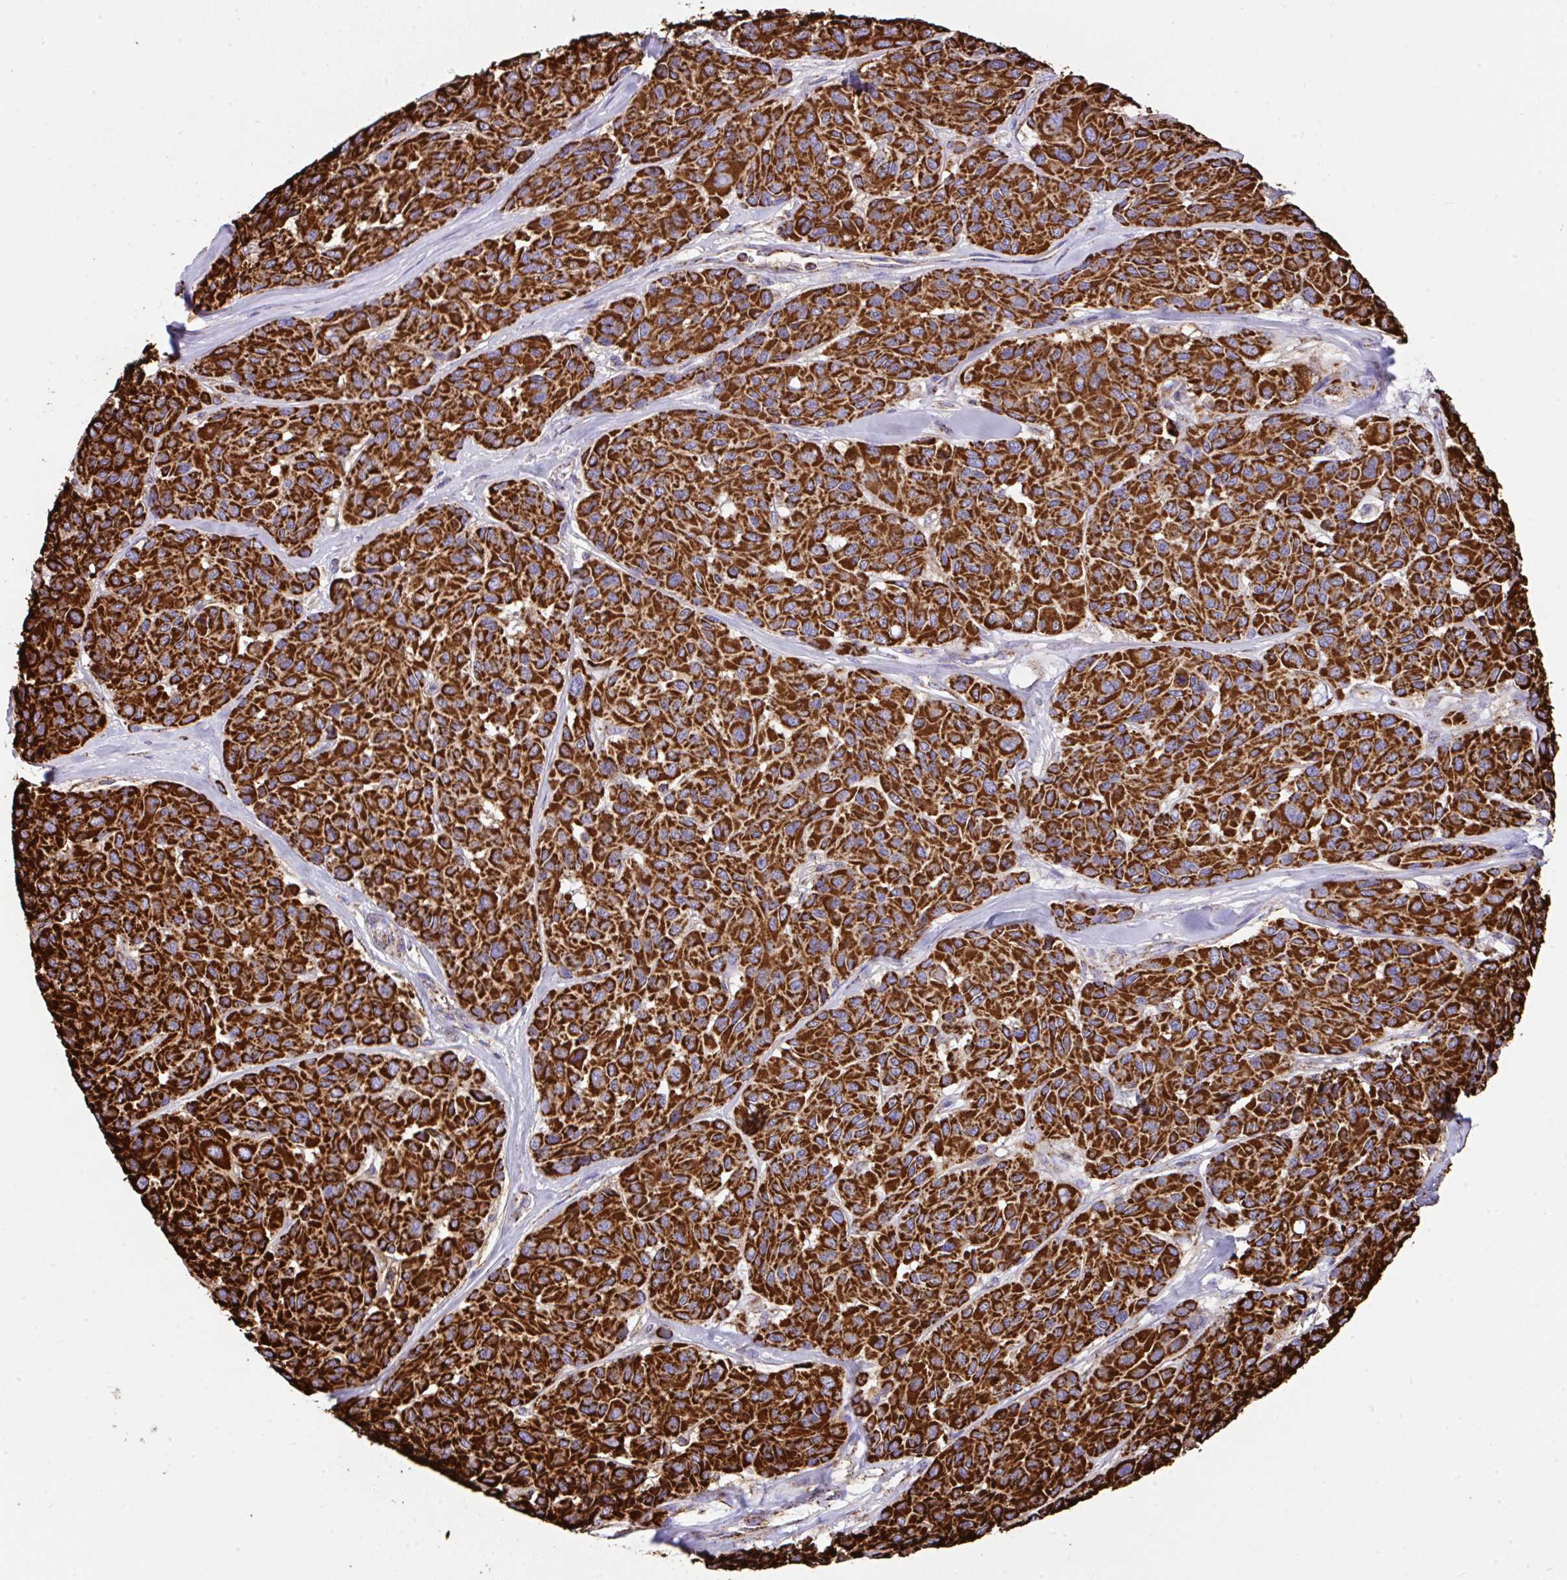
{"staining": {"intensity": "strong", "quantity": ">75%", "location": "cytoplasmic/membranous"}, "tissue": "melanoma", "cell_type": "Tumor cells", "image_type": "cancer", "snomed": [{"axis": "morphology", "description": "Malignant melanoma, NOS"}, {"axis": "topography", "description": "Skin"}], "caption": "Strong cytoplasmic/membranous protein staining is appreciated in approximately >75% of tumor cells in melanoma.", "gene": "ANKRD33B", "patient": {"sex": "female", "age": 66}}